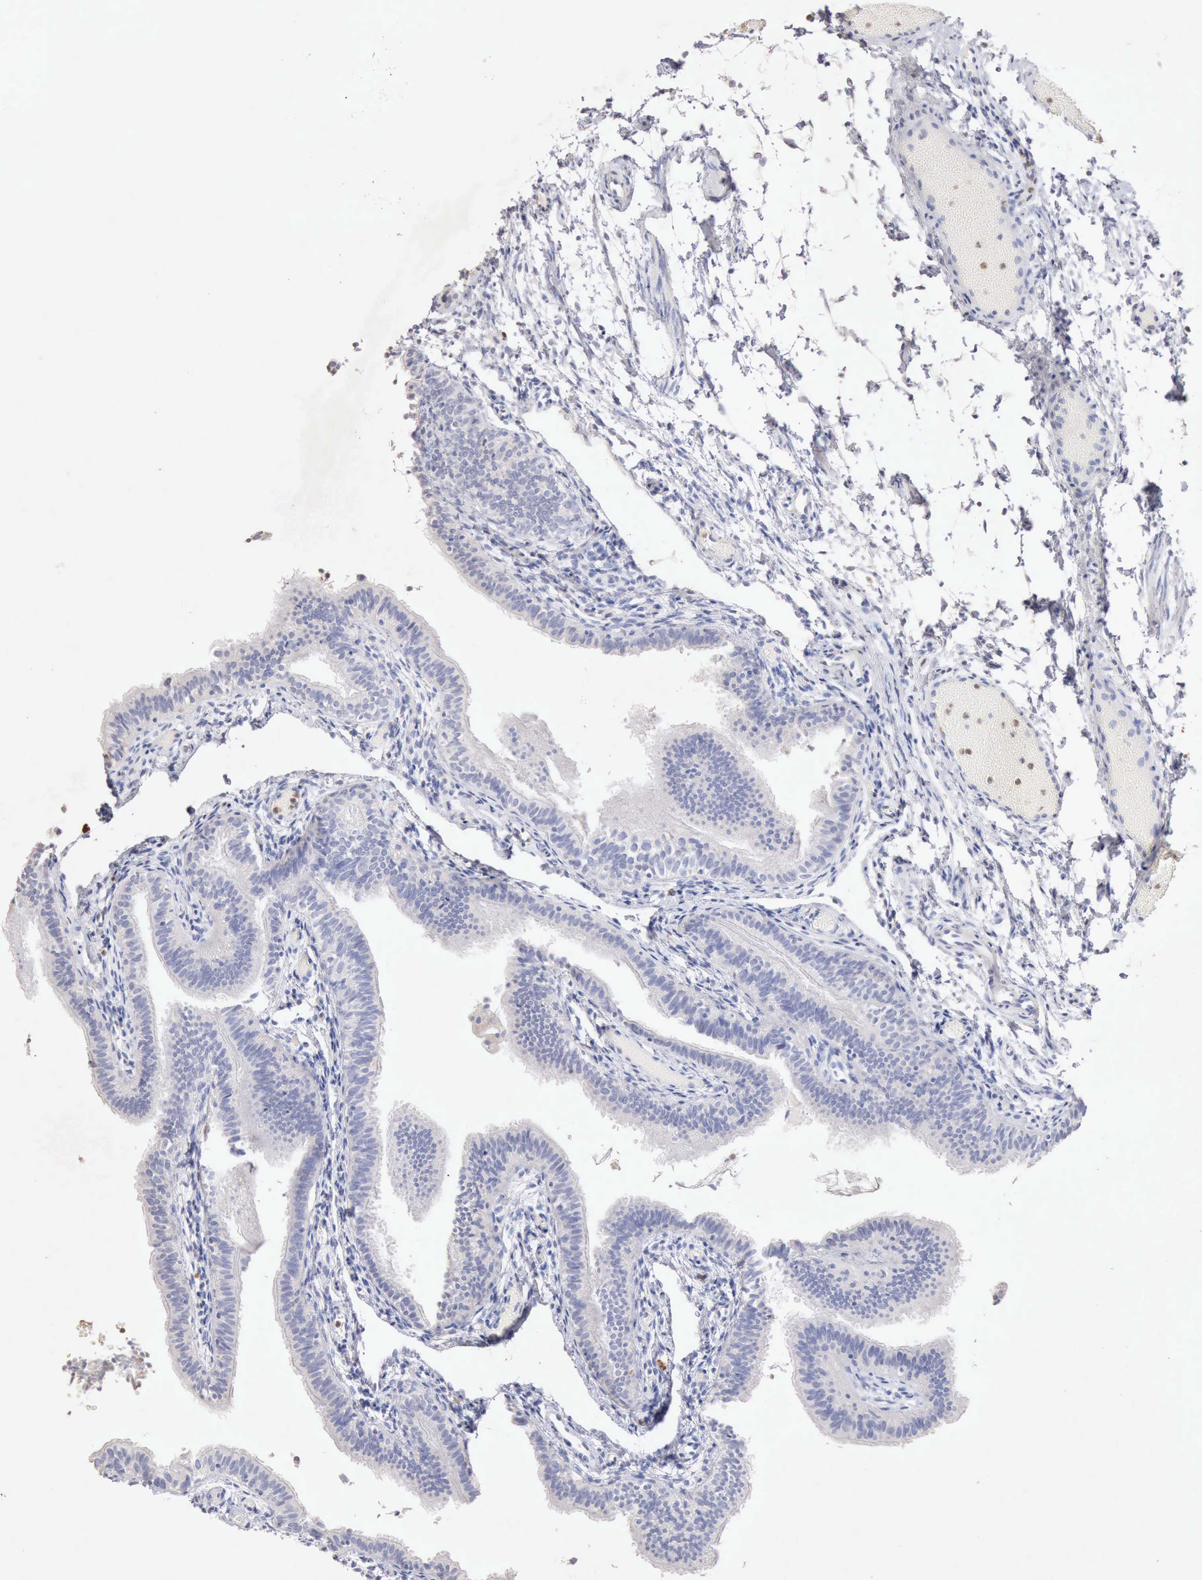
{"staining": {"intensity": "negative", "quantity": "none", "location": "none"}, "tissue": "fallopian tube", "cell_type": "Glandular cells", "image_type": "normal", "snomed": [{"axis": "morphology", "description": "Normal tissue, NOS"}, {"axis": "morphology", "description": "Dermoid, NOS"}, {"axis": "topography", "description": "Fallopian tube"}], "caption": "Glandular cells are negative for brown protein staining in benign fallopian tube.", "gene": "KRT6B", "patient": {"sex": "female", "age": 33}}